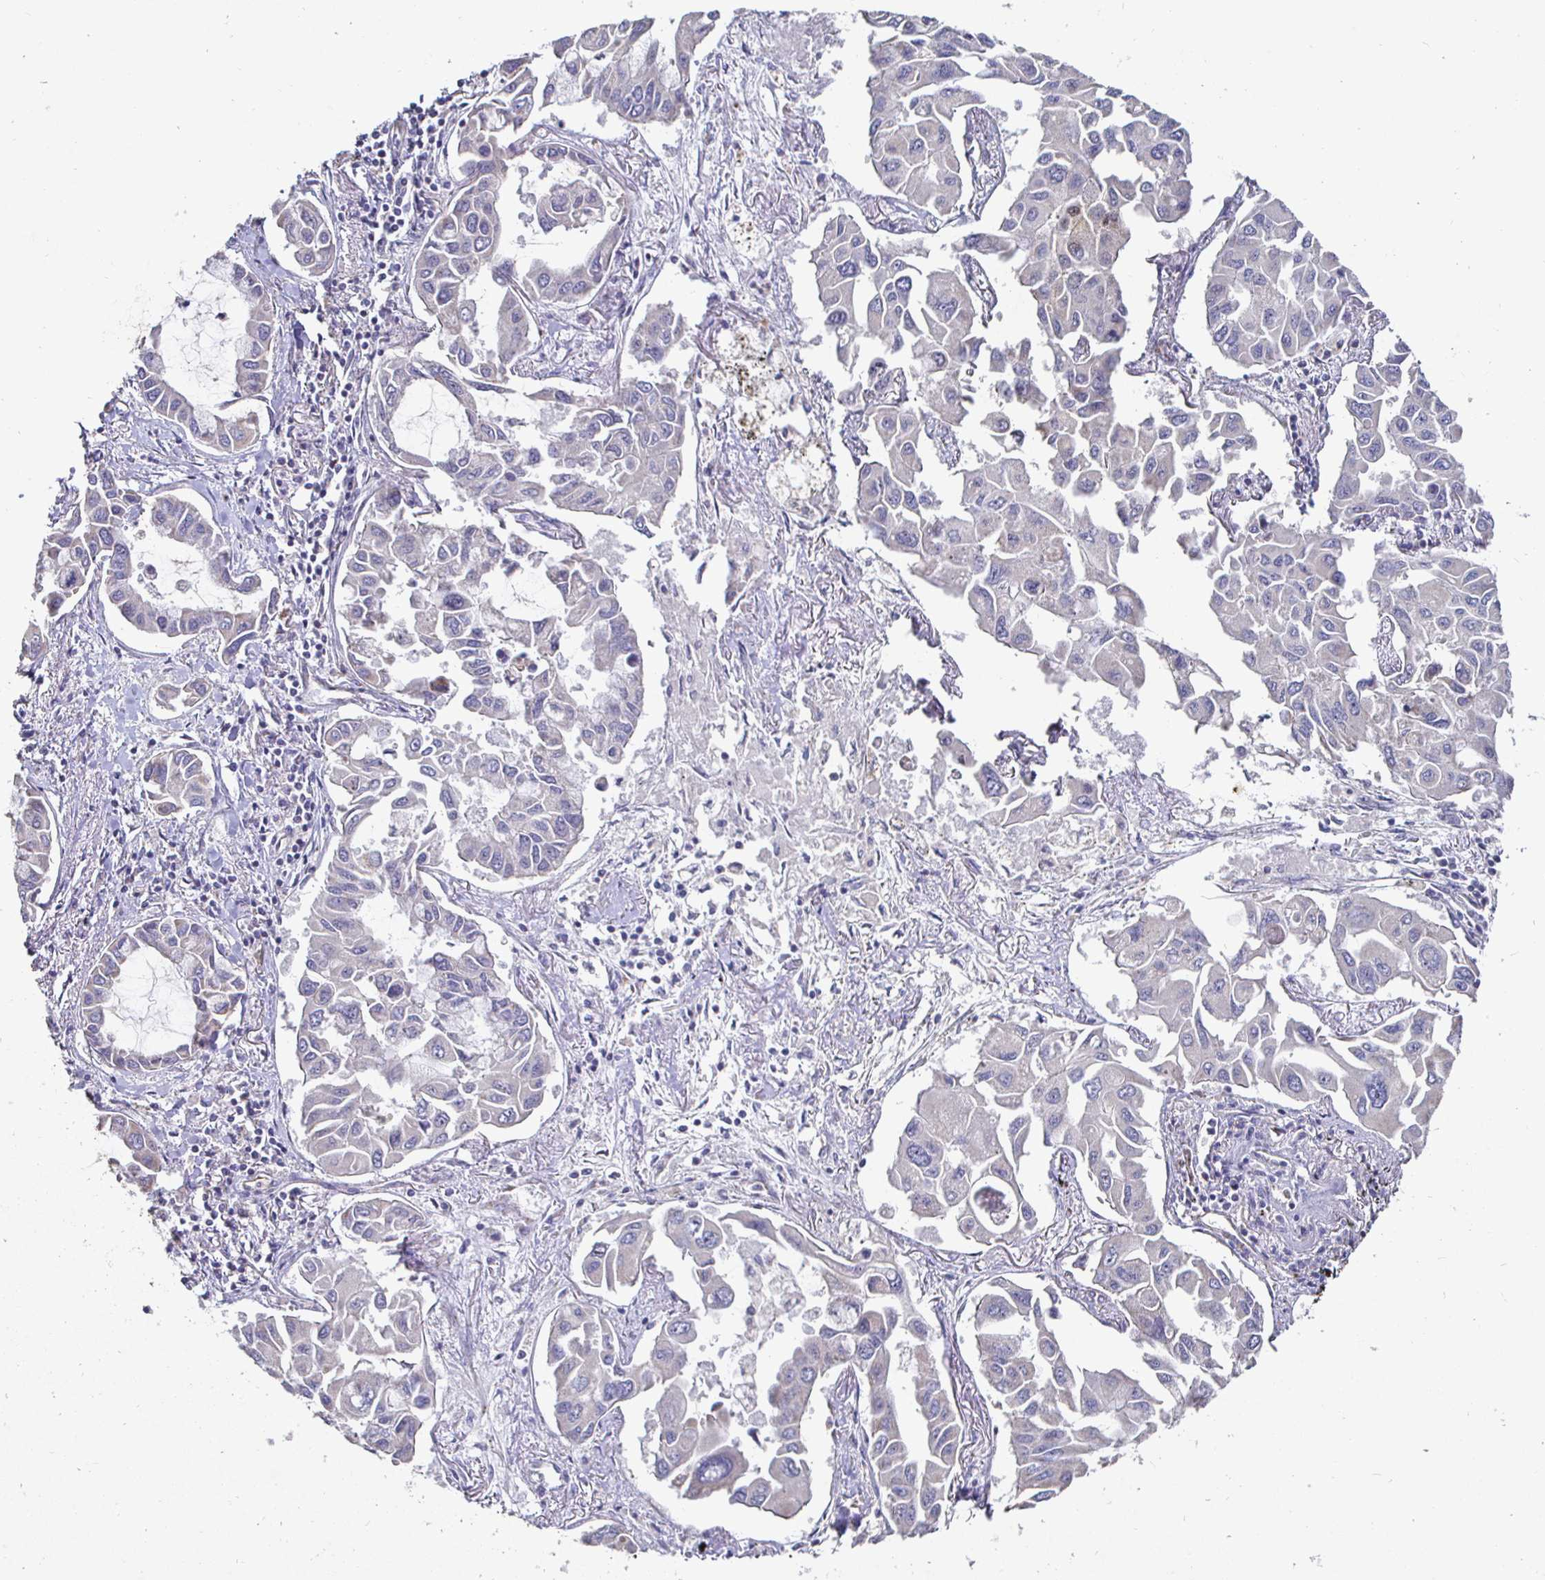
{"staining": {"intensity": "negative", "quantity": "none", "location": "none"}, "tissue": "lung cancer", "cell_type": "Tumor cells", "image_type": "cancer", "snomed": [{"axis": "morphology", "description": "Adenocarcinoma, NOS"}, {"axis": "topography", "description": "Lung"}], "caption": "This histopathology image is of adenocarcinoma (lung) stained with IHC to label a protein in brown with the nuclei are counter-stained blue. There is no expression in tumor cells.", "gene": "NRSN1", "patient": {"sex": "male", "age": 64}}